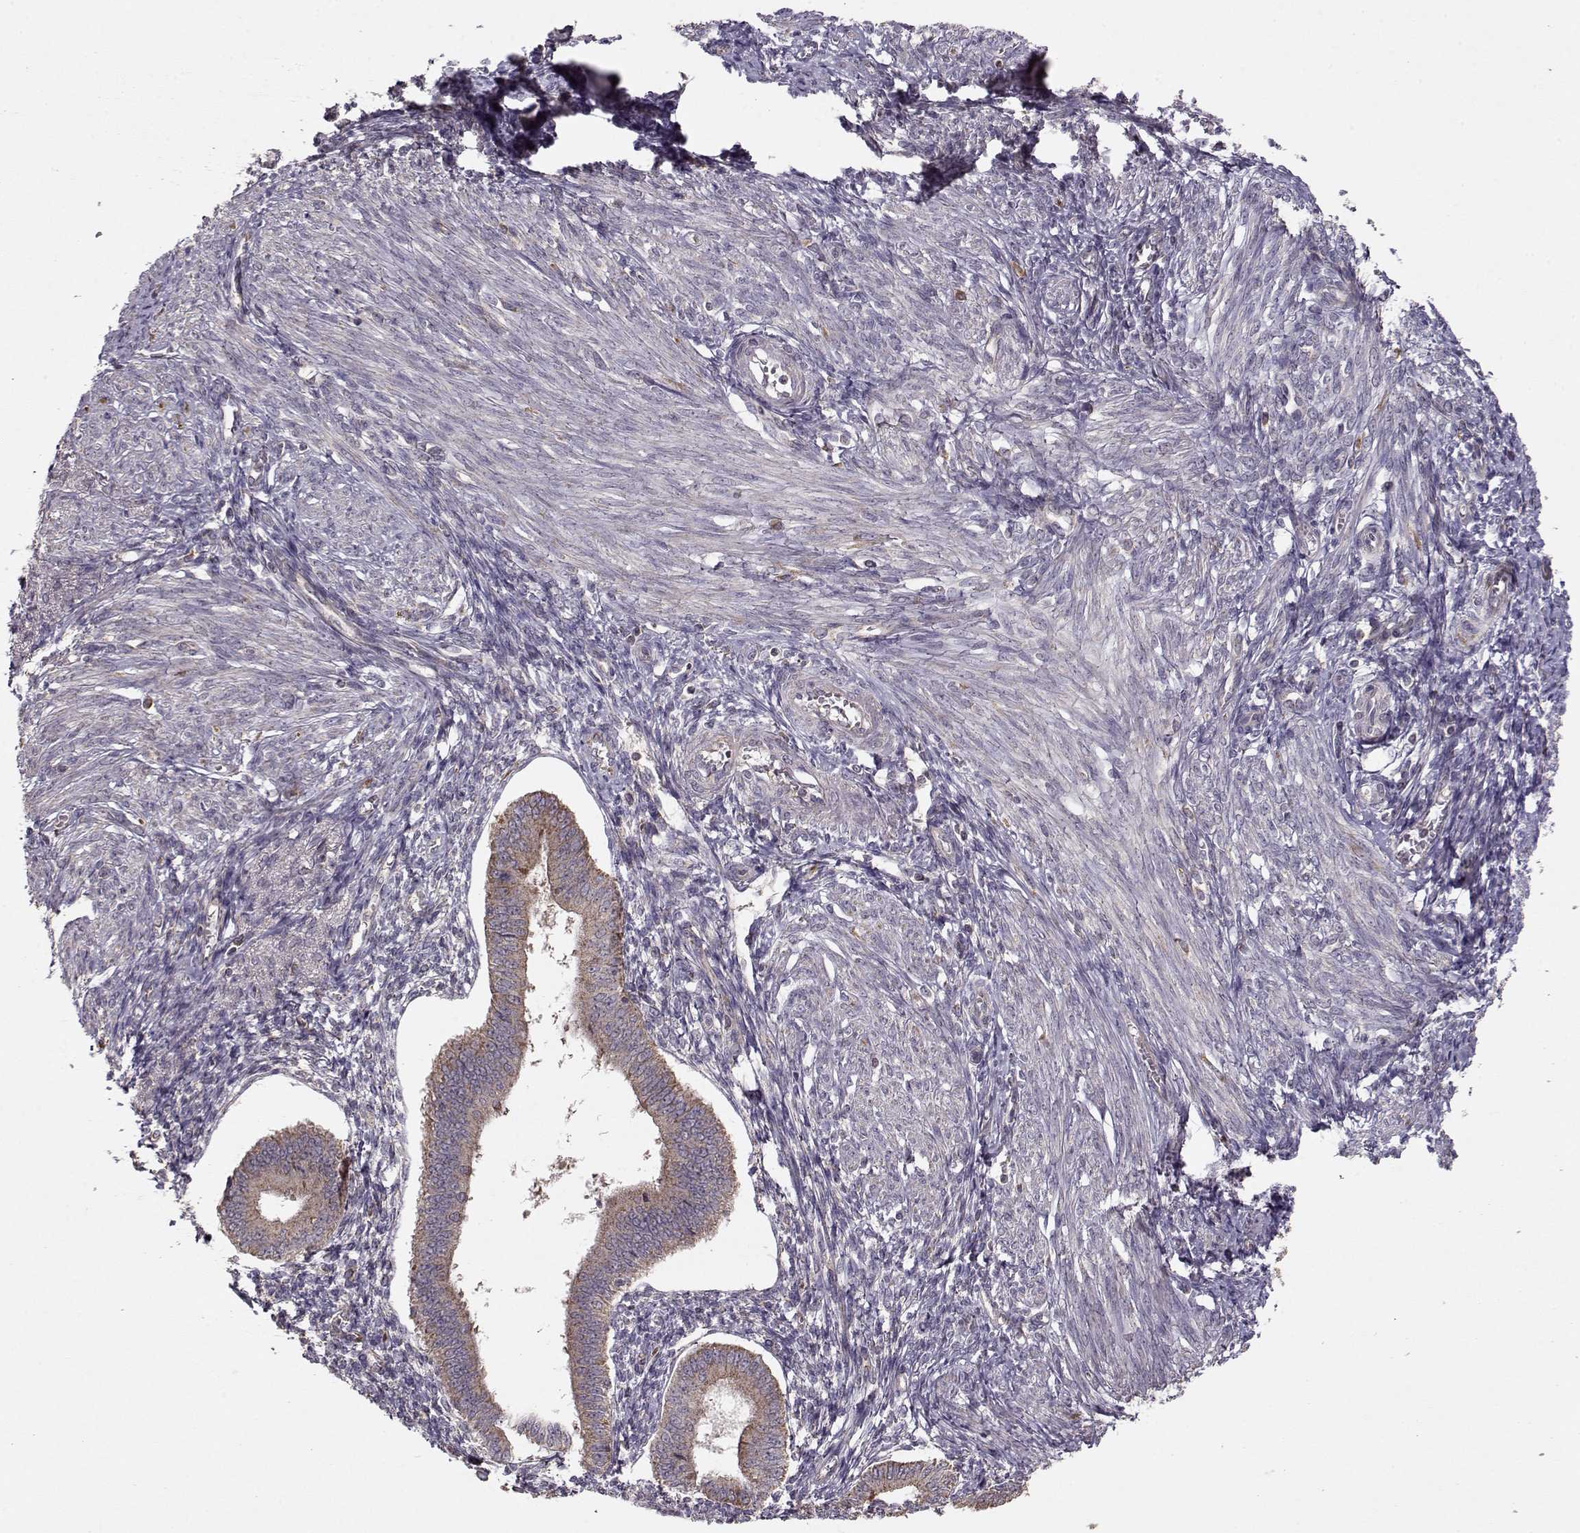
{"staining": {"intensity": "moderate", "quantity": "25%-75%", "location": "cytoplasmic/membranous"}, "tissue": "endometrium", "cell_type": "Cells in endometrial stroma", "image_type": "normal", "snomed": [{"axis": "morphology", "description": "Normal tissue, NOS"}, {"axis": "topography", "description": "Endometrium"}], "caption": "The immunohistochemical stain labels moderate cytoplasmic/membranous staining in cells in endometrial stroma of normal endometrium.", "gene": "CMTM3", "patient": {"sex": "female", "age": 42}}